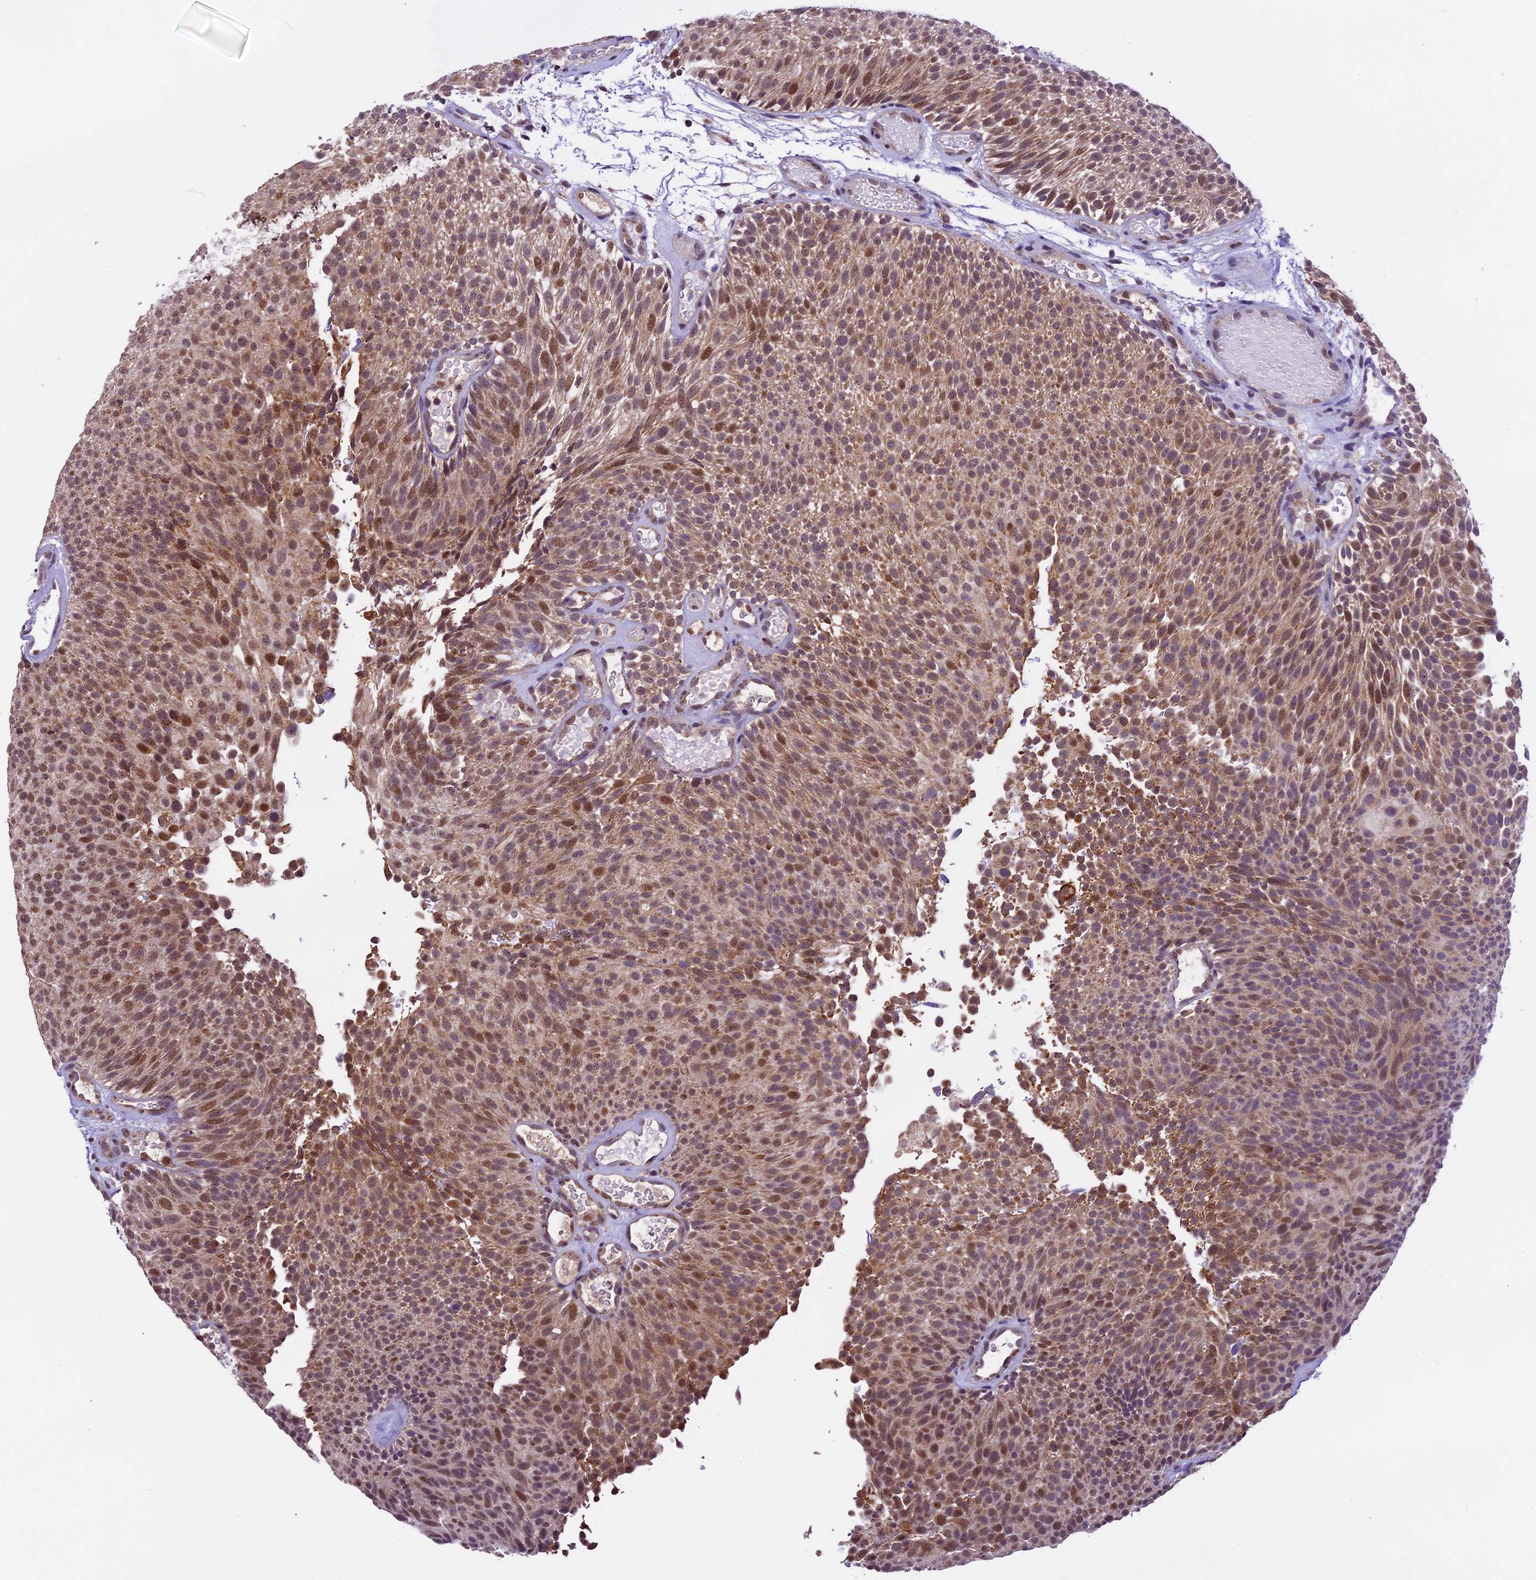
{"staining": {"intensity": "moderate", "quantity": ">75%", "location": "cytoplasmic/membranous,nuclear"}, "tissue": "urothelial cancer", "cell_type": "Tumor cells", "image_type": "cancer", "snomed": [{"axis": "morphology", "description": "Urothelial carcinoma, Low grade"}, {"axis": "topography", "description": "Urinary bladder"}], "caption": "Tumor cells show moderate cytoplasmic/membranous and nuclear staining in about >75% of cells in urothelial cancer. (Brightfield microscopy of DAB IHC at high magnification).", "gene": "CARS2", "patient": {"sex": "male", "age": 78}}